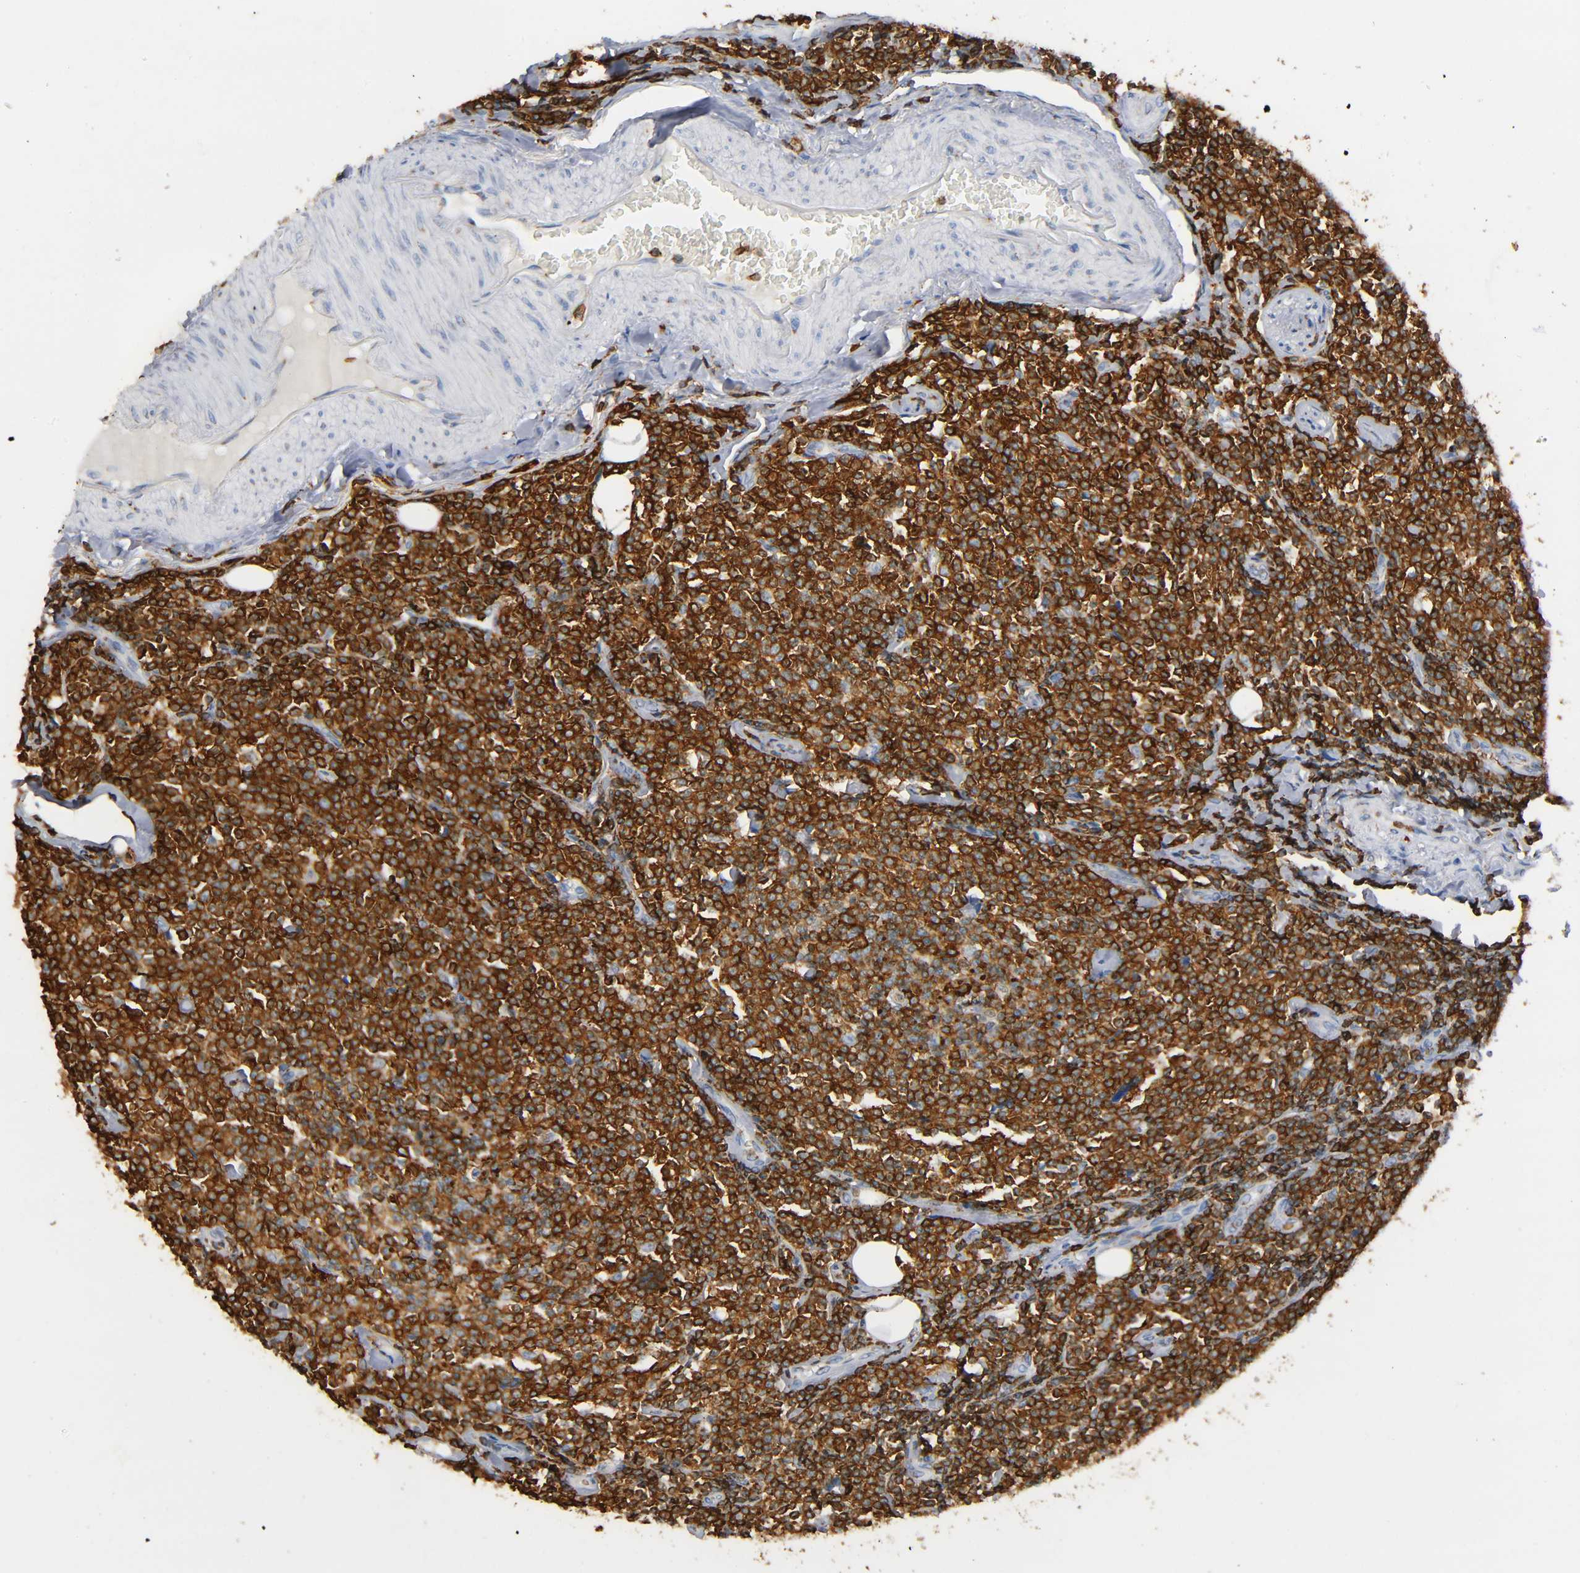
{"staining": {"intensity": "strong", "quantity": ">75%", "location": "cytoplasmic/membranous"}, "tissue": "lymphoma", "cell_type": "Tumor cells", "image_type": "cancer", "snomed": [{"axis": "morphology", "description": "Malignant lymphoma, non-Hodgkin's type, Low grade"}, {"axis": "topography", "description": "Soft tissue"}], "caption": "Protein analysis of low-grade malignant lymphoma, non-Hodgkin's type tissue displays strong cytoplasmic/membranous positivity in about >75% of tumor cells.", "gene": "CAPN10", "patient": {"sex": "male", "age": 92}}